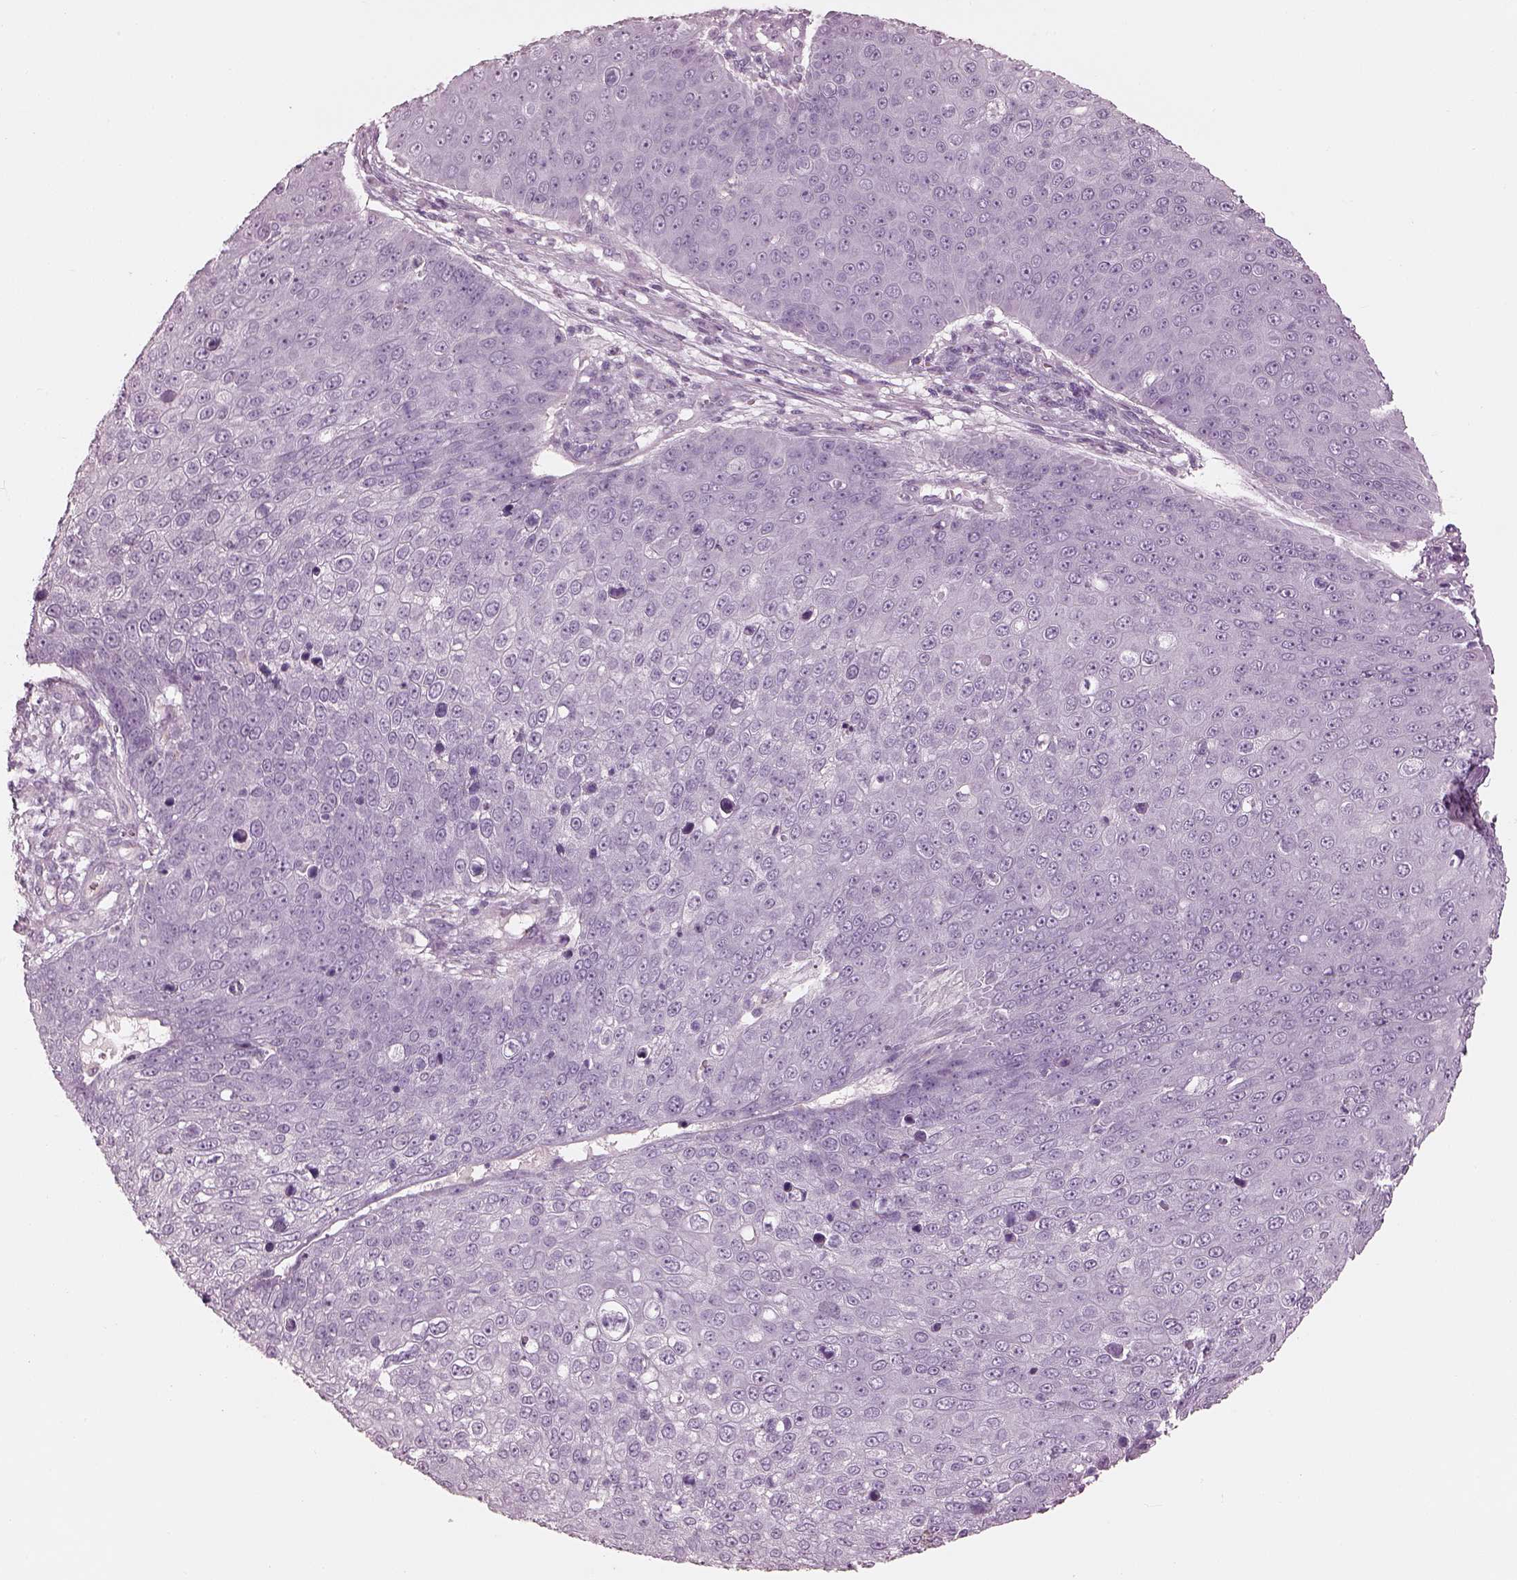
{"staining": {"intensity": "negative", "quantity": "none", "location": "none"}, "tissue": "skin cancer", "cell_type": "Tumor cells", "image_type": "cancer", "snomed": [{"axis": "morphology", "description": "Squamous cell carcinoma, NOS"}, {"axis": "topography", "description": "Skin"}], "caption": "IHC micrograph of human skin cancer (squamous cell carcinoma) stained for a protein (brown), which reveals no expression in tumor cells. (Stains: DAB (3,3'-diaminobenzidine) immunohistochemistry with hematoxylin counter stain, Microscopy: brightfield microscopy at high magnification).", "gene": "RSPH9", "patient": {"sex": "male", "age": 71}}